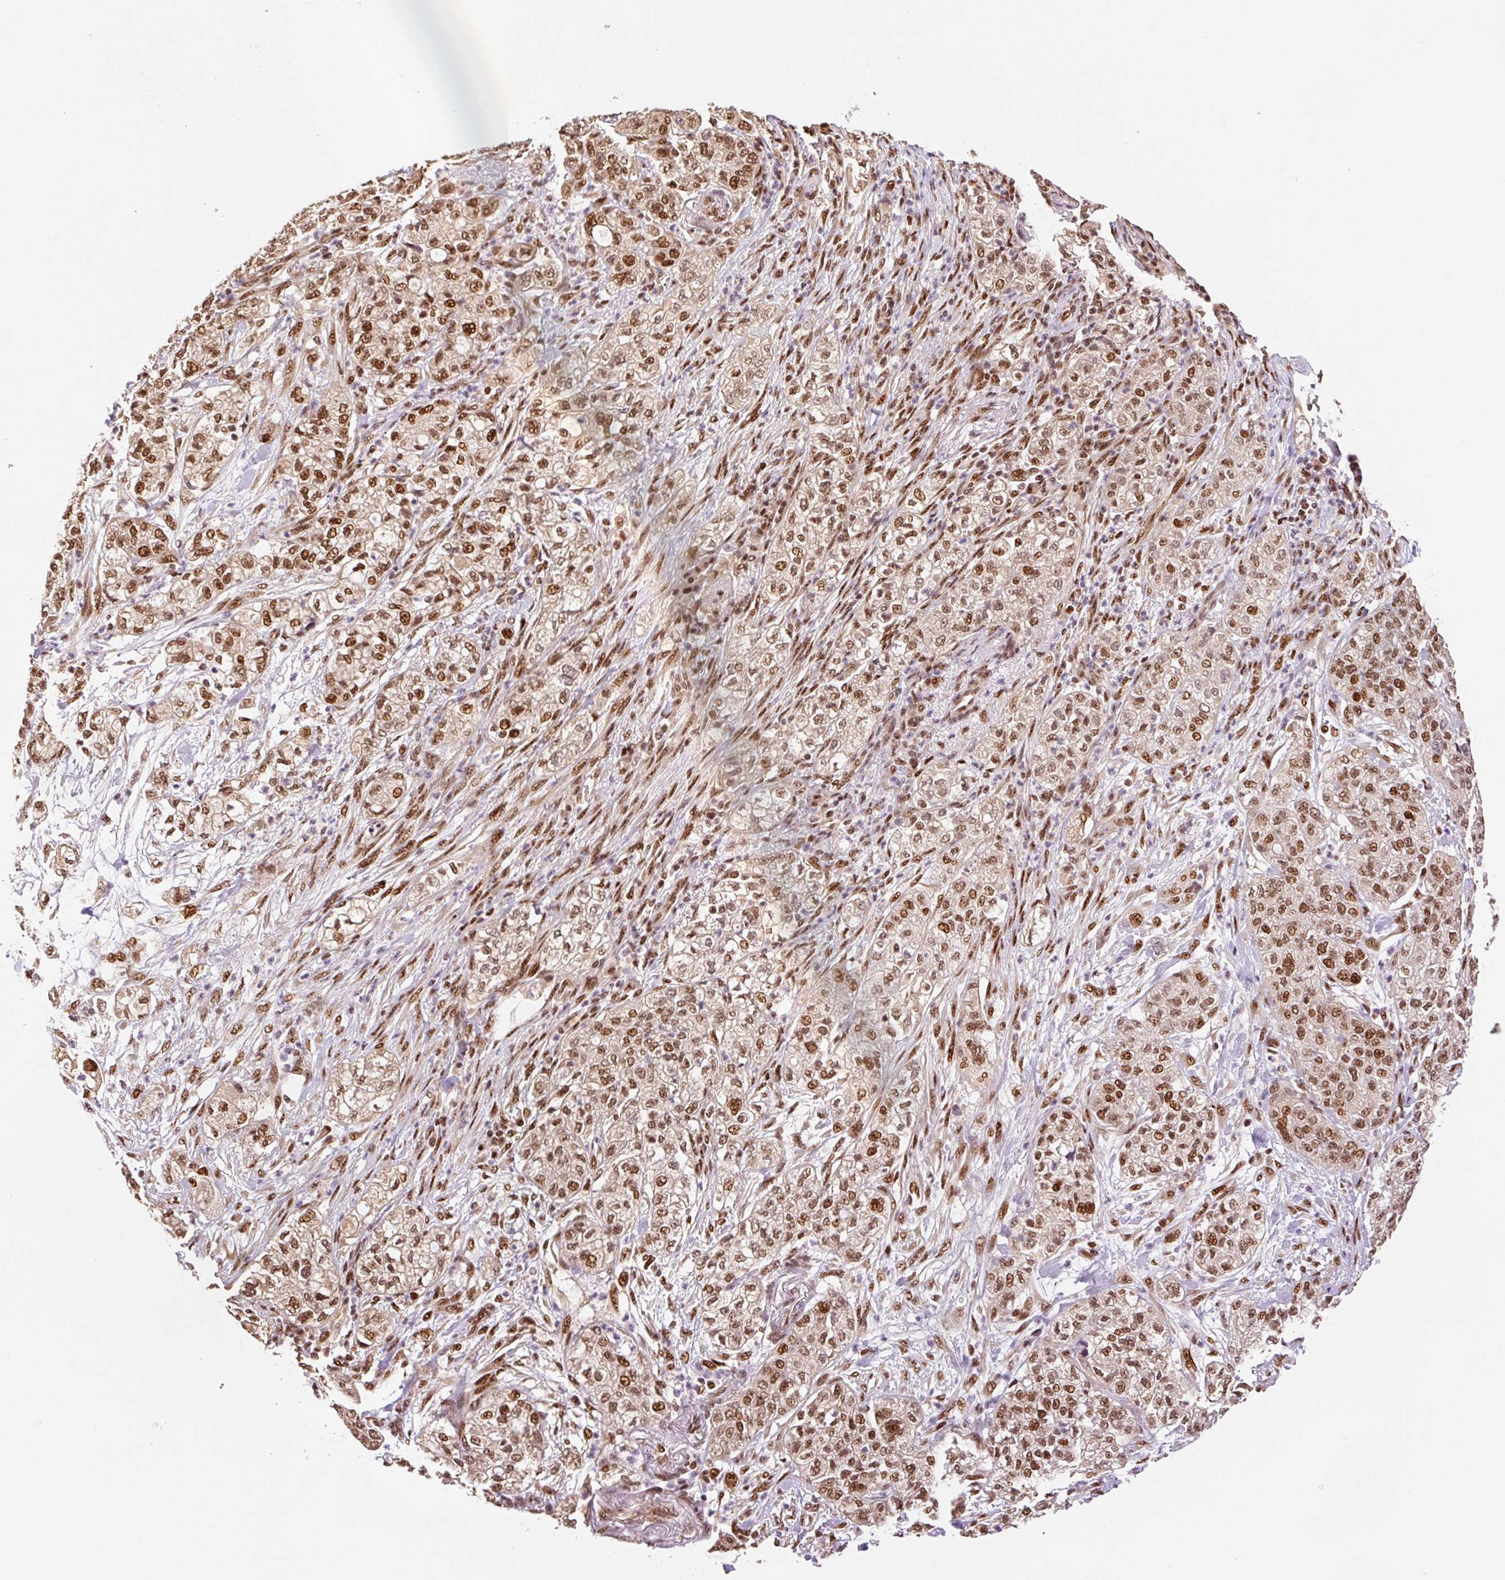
{"staining": {"intensity": "moderate", "quantity": ">75%", "location": "nuclear"}, "tissue": "pancreatic cancer", "cell_type": "Tumor cells", "image_type": "cancer", "snomed": [{"axis": "morphology", "description": "Adenocarcinoma, NOS"}, {"axis": "topography", "description": "Pancreas"}], "caption": "IHC staining of adenocarcinoma (pancreatic), which exhibits medium levels of moderate nuclear positivity in approximately >75% of tumor cells indicating moderate nuclear protein expression. The staining was performed using DAB (brown) for protein detection and nuclei were counterstained in hematoxylin (blue).", "gene": "INTS8", "patient": {"sex": "female", "age": 78}}